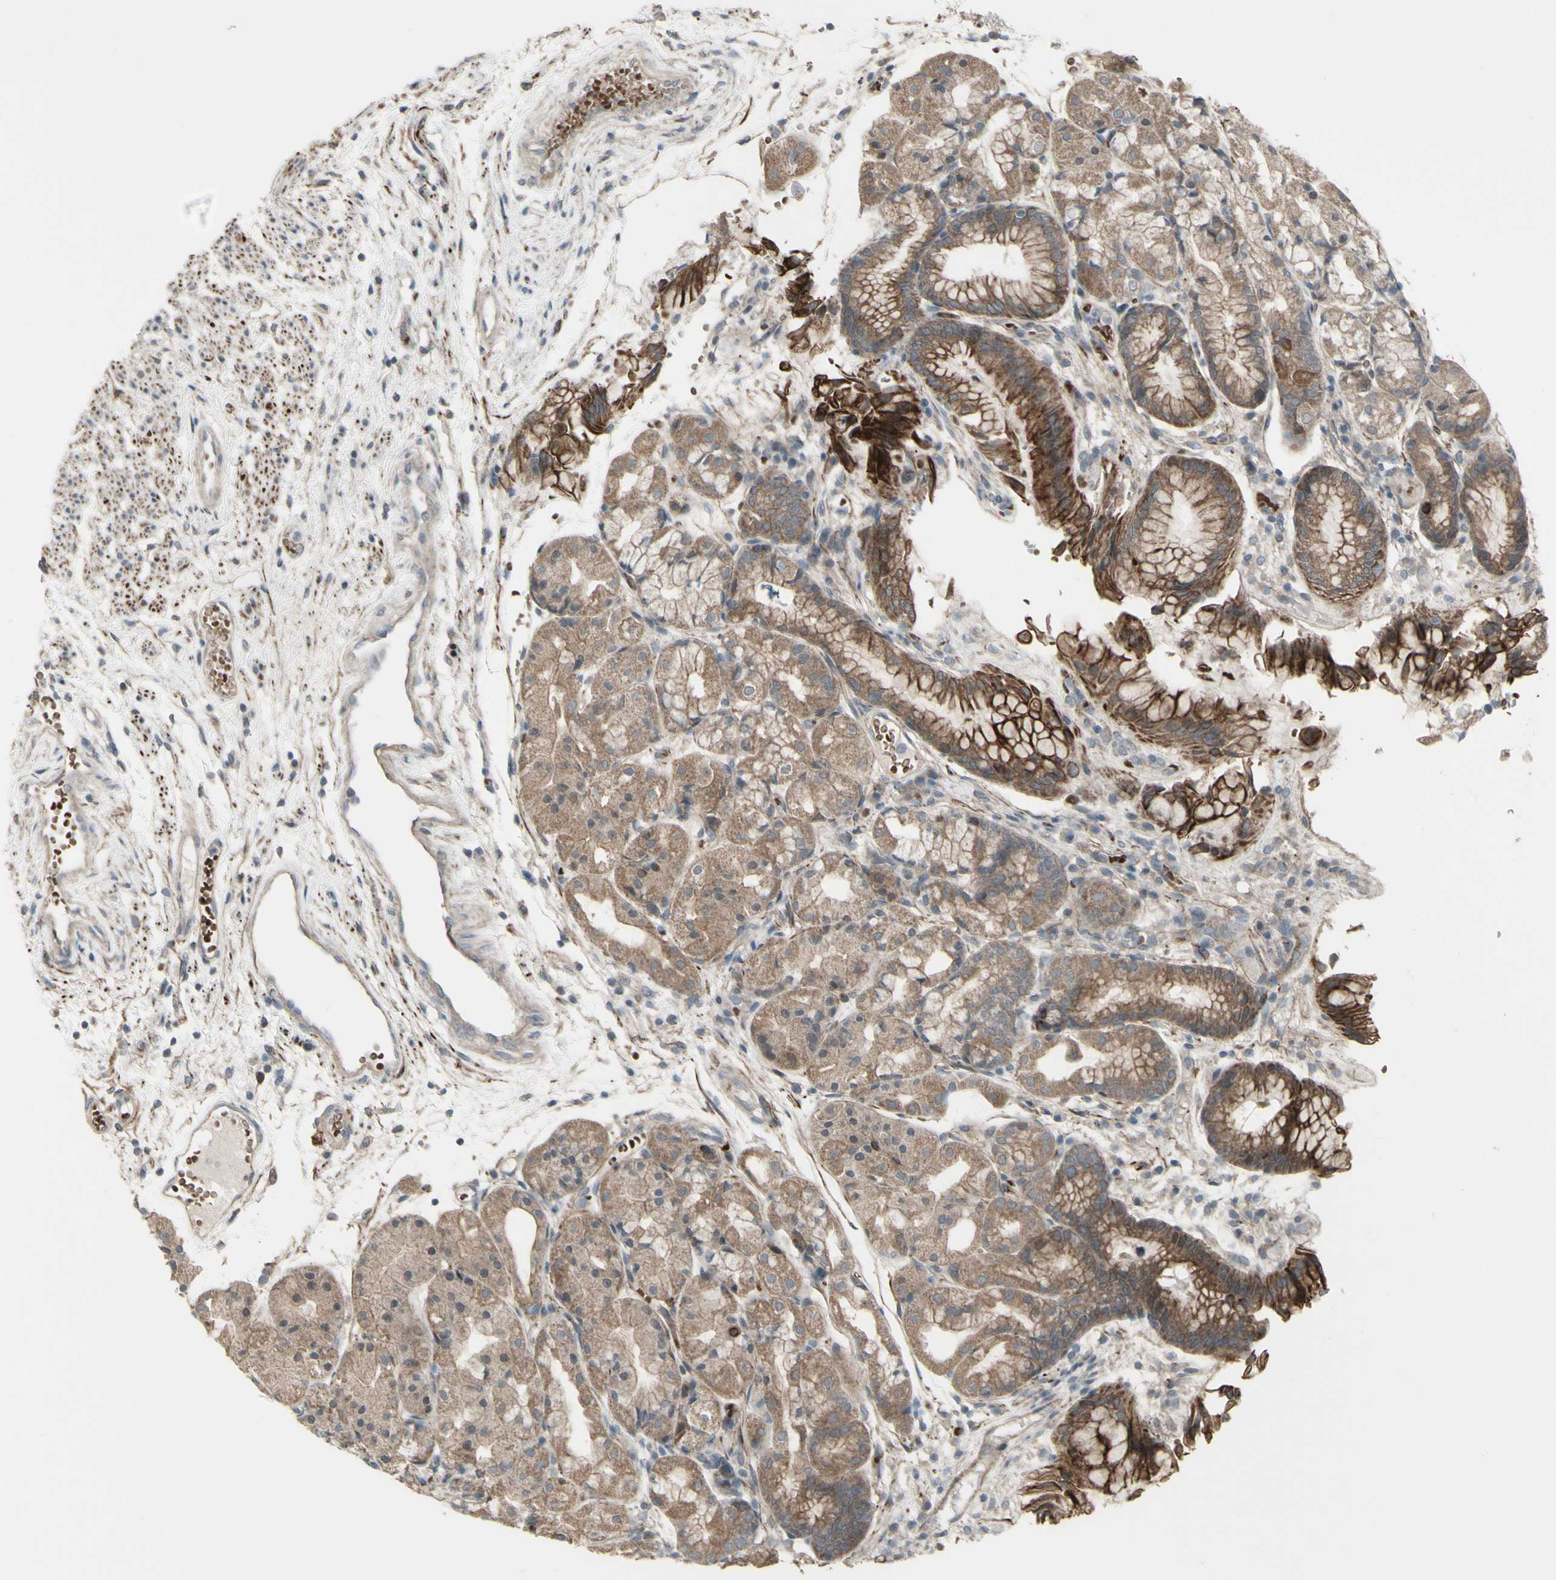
{"staining": {"intensity": "moderate", "quantity": ">75%", "location": "cytoplasmic/membranous"}, "tissue": "stomach", "cell_type": "Glandular cells", "image_type": "normal", "snomed": [{"axis": "morphology", "description": "Normal tissue, NOS"}, {"axis": "topography", "description": "Stomach, upper"}], "caption": "Immunohistochemical staining of normal stomach shows medium levels of moderate cytoplasmic/membranous staining in approximately >75% of glandular cells.", "gene": "GRAMD1B", "patient": {"sex": "male", "age": 72}}